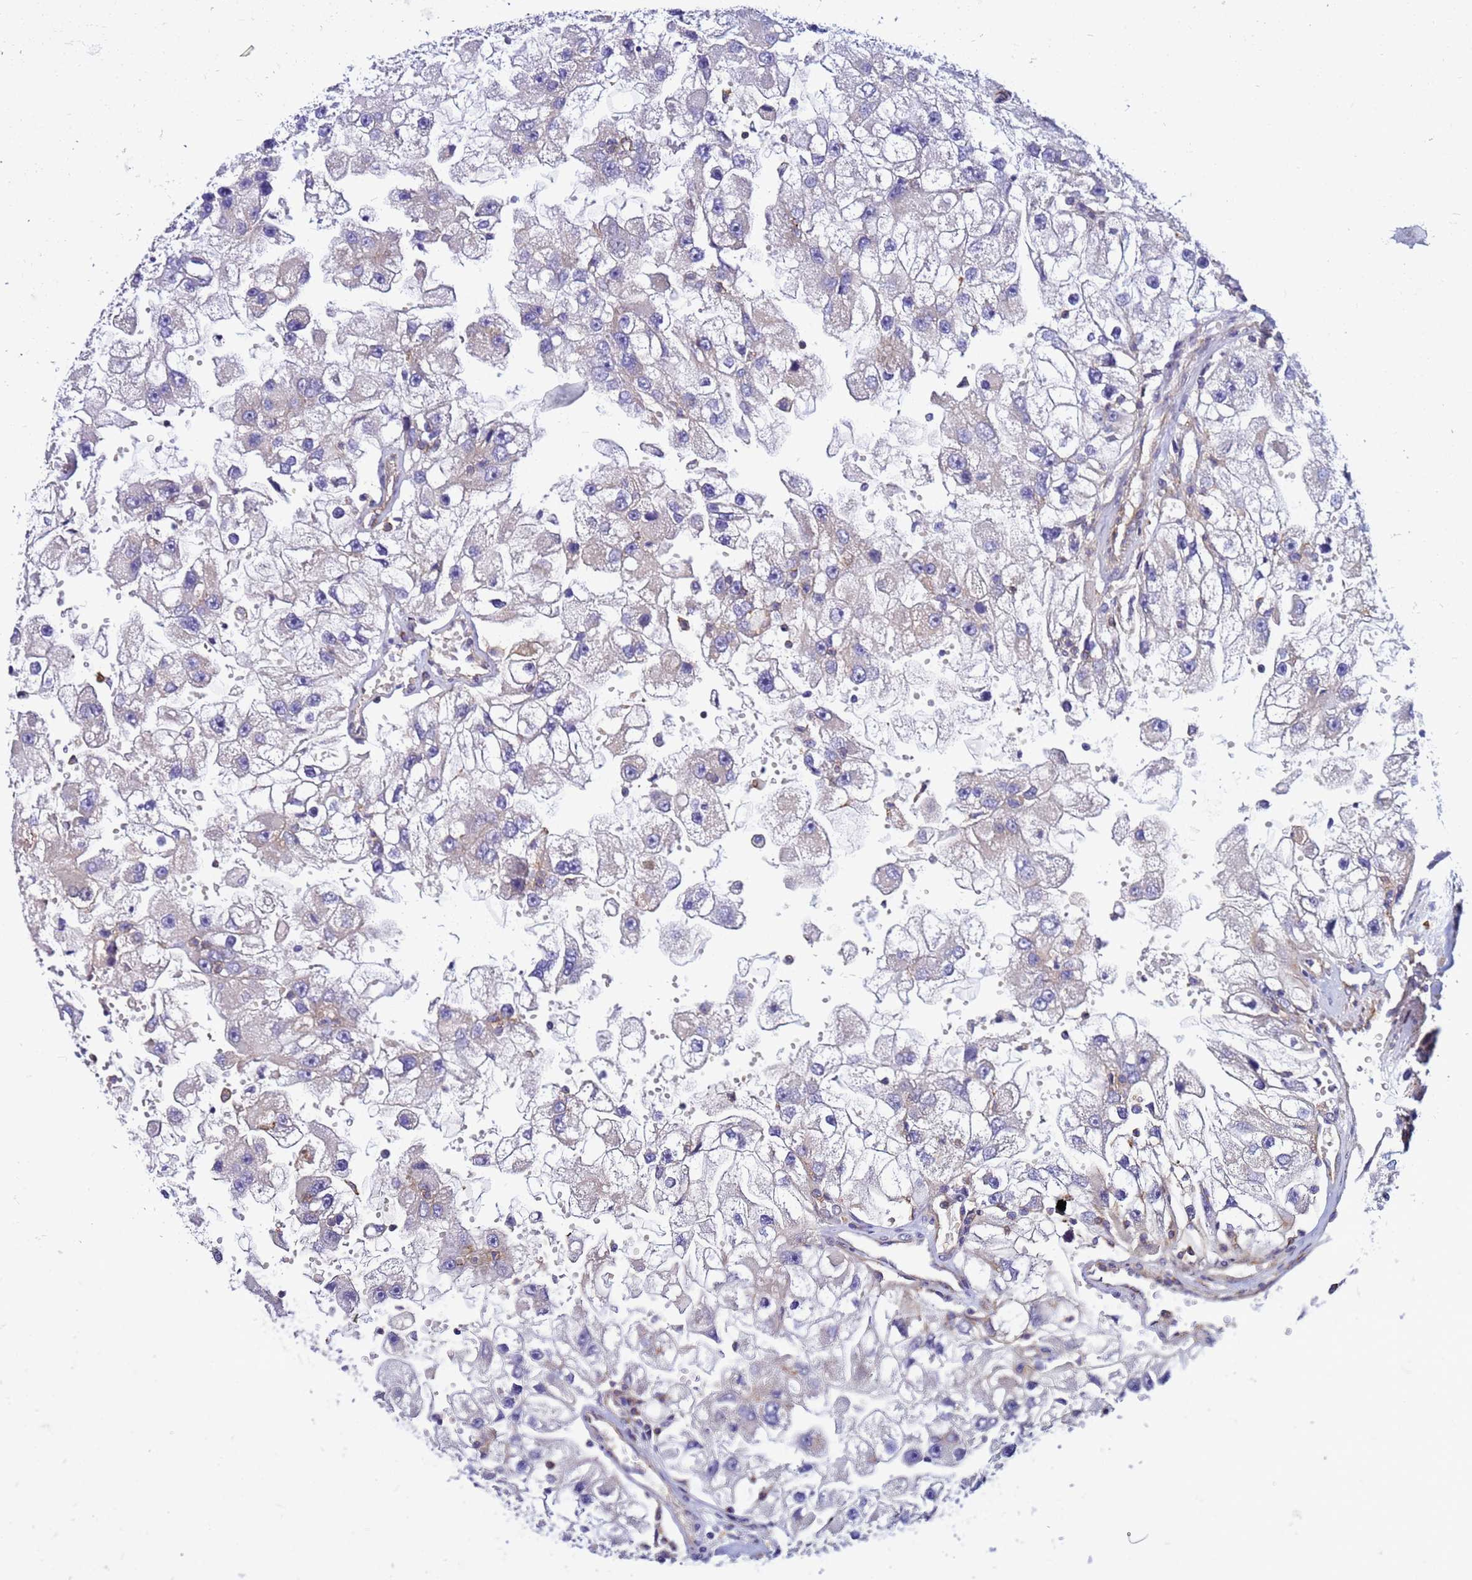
{"staining": {"intensity": "negative", "quantity": "none", "location": "none"}, "tissue": "renal cancer", "cell_type": "Tumor cells", "image_type": "cancer", "snomed": [{"axis": "morphology", "description": "Adenocarcinoma, NOS"}, {"axis": "topography", "description": "Kidney"}], "caption": "Tumor cells show no significant protein expression in renal adenocarcinoma.", "gene": "STK38", "patient": {"sex": "male", "age": 63}}